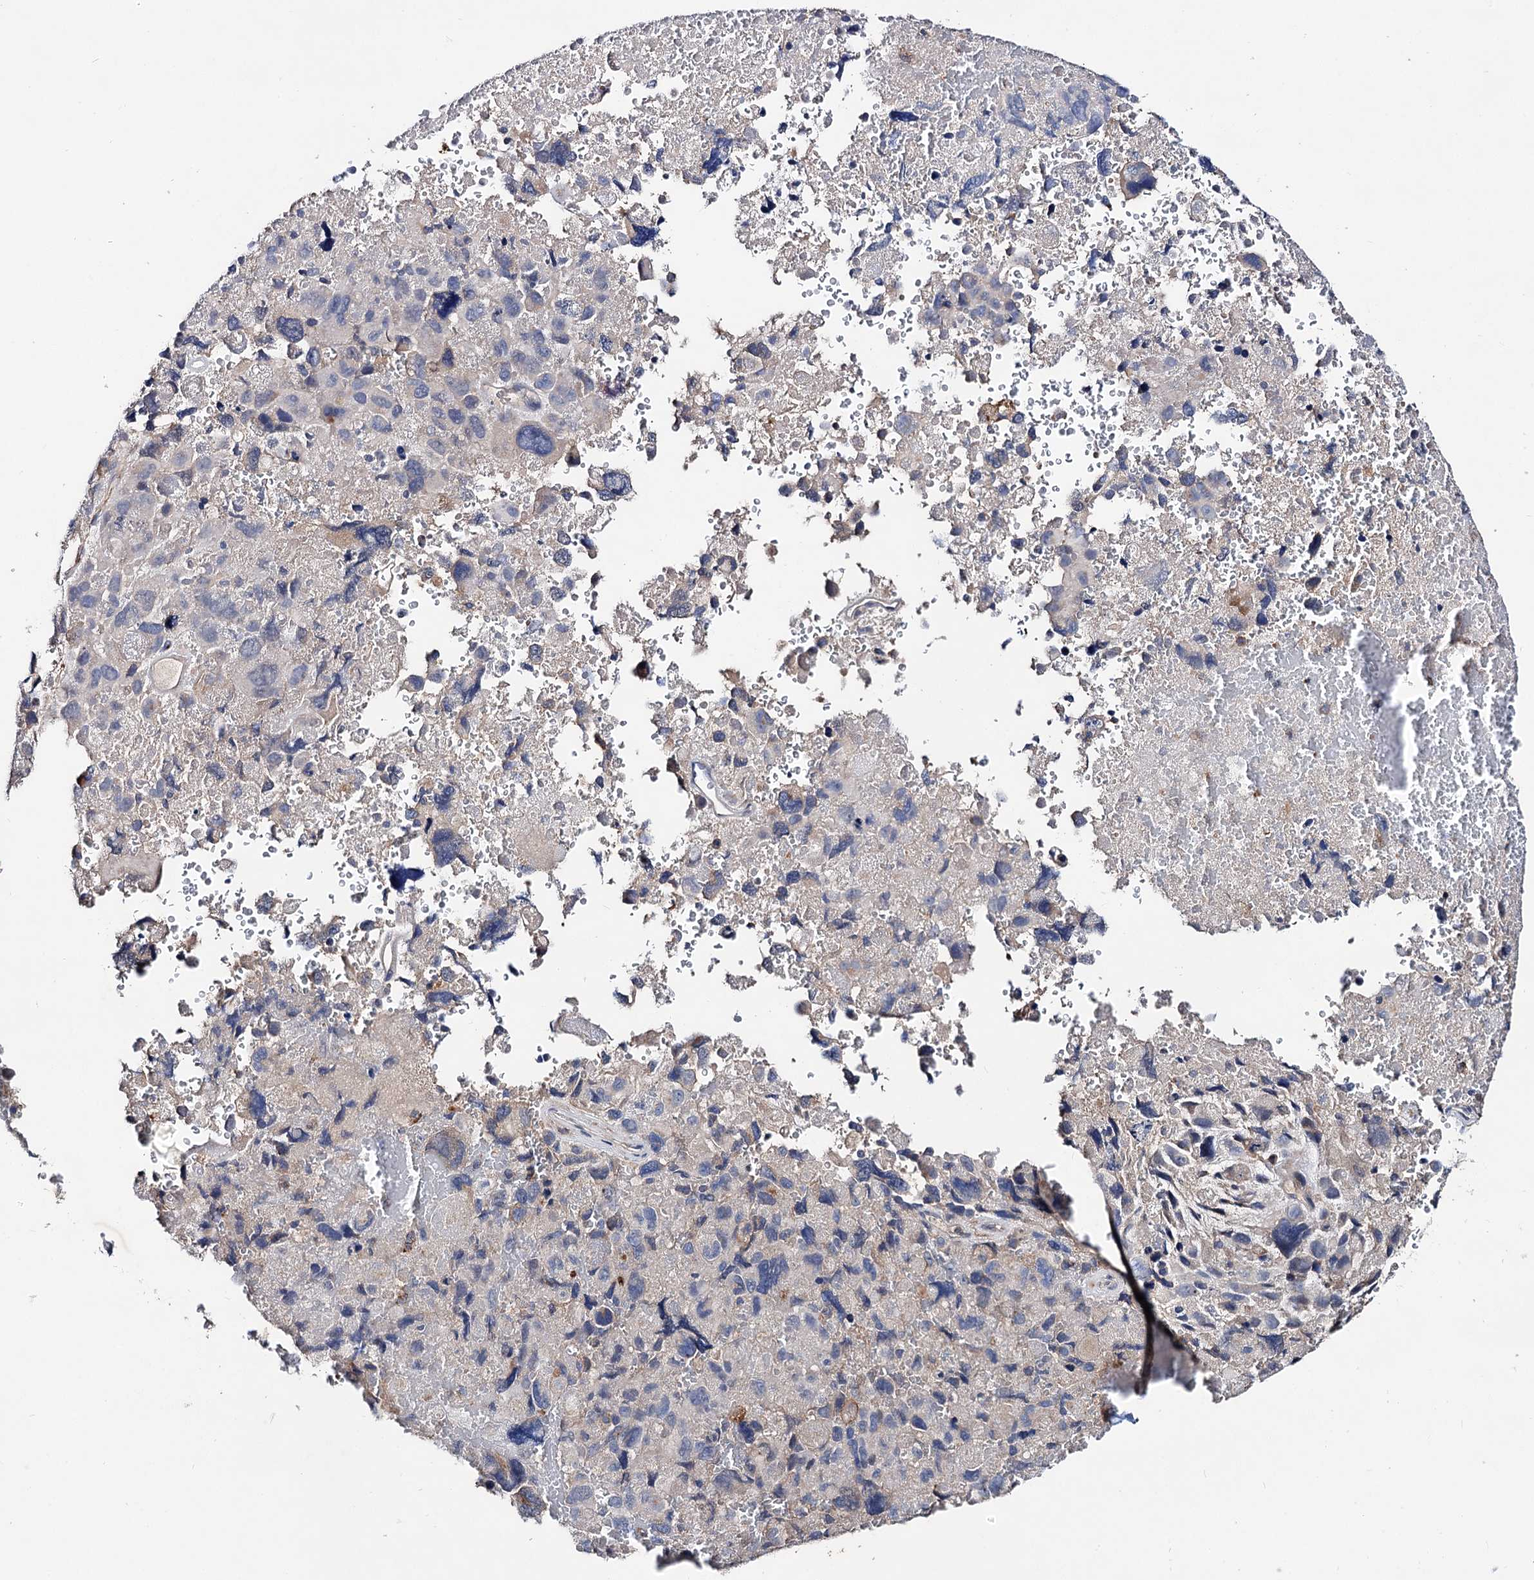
{"staining": {"intensity": "negative", "quantity": "none", "location": "none"}, "tissue": "melanoma", "cell_type": "Tumor cells", "image_type": "cancer", "snomed": [{"axis": "morphology", "description": "Malignant melanoma, Metastatic site"}, {"axis": "topography", "description": "Brain"}], "caption": "A photomicrograph of human melanoma is negative for staining in tumor cells. (DAB (3,3'-diaminobenzidine) immunohistochemistry with hematoxylin counter stain).", "gene": "HVCN1", "patient": {"sex": "female", "age": 53}}